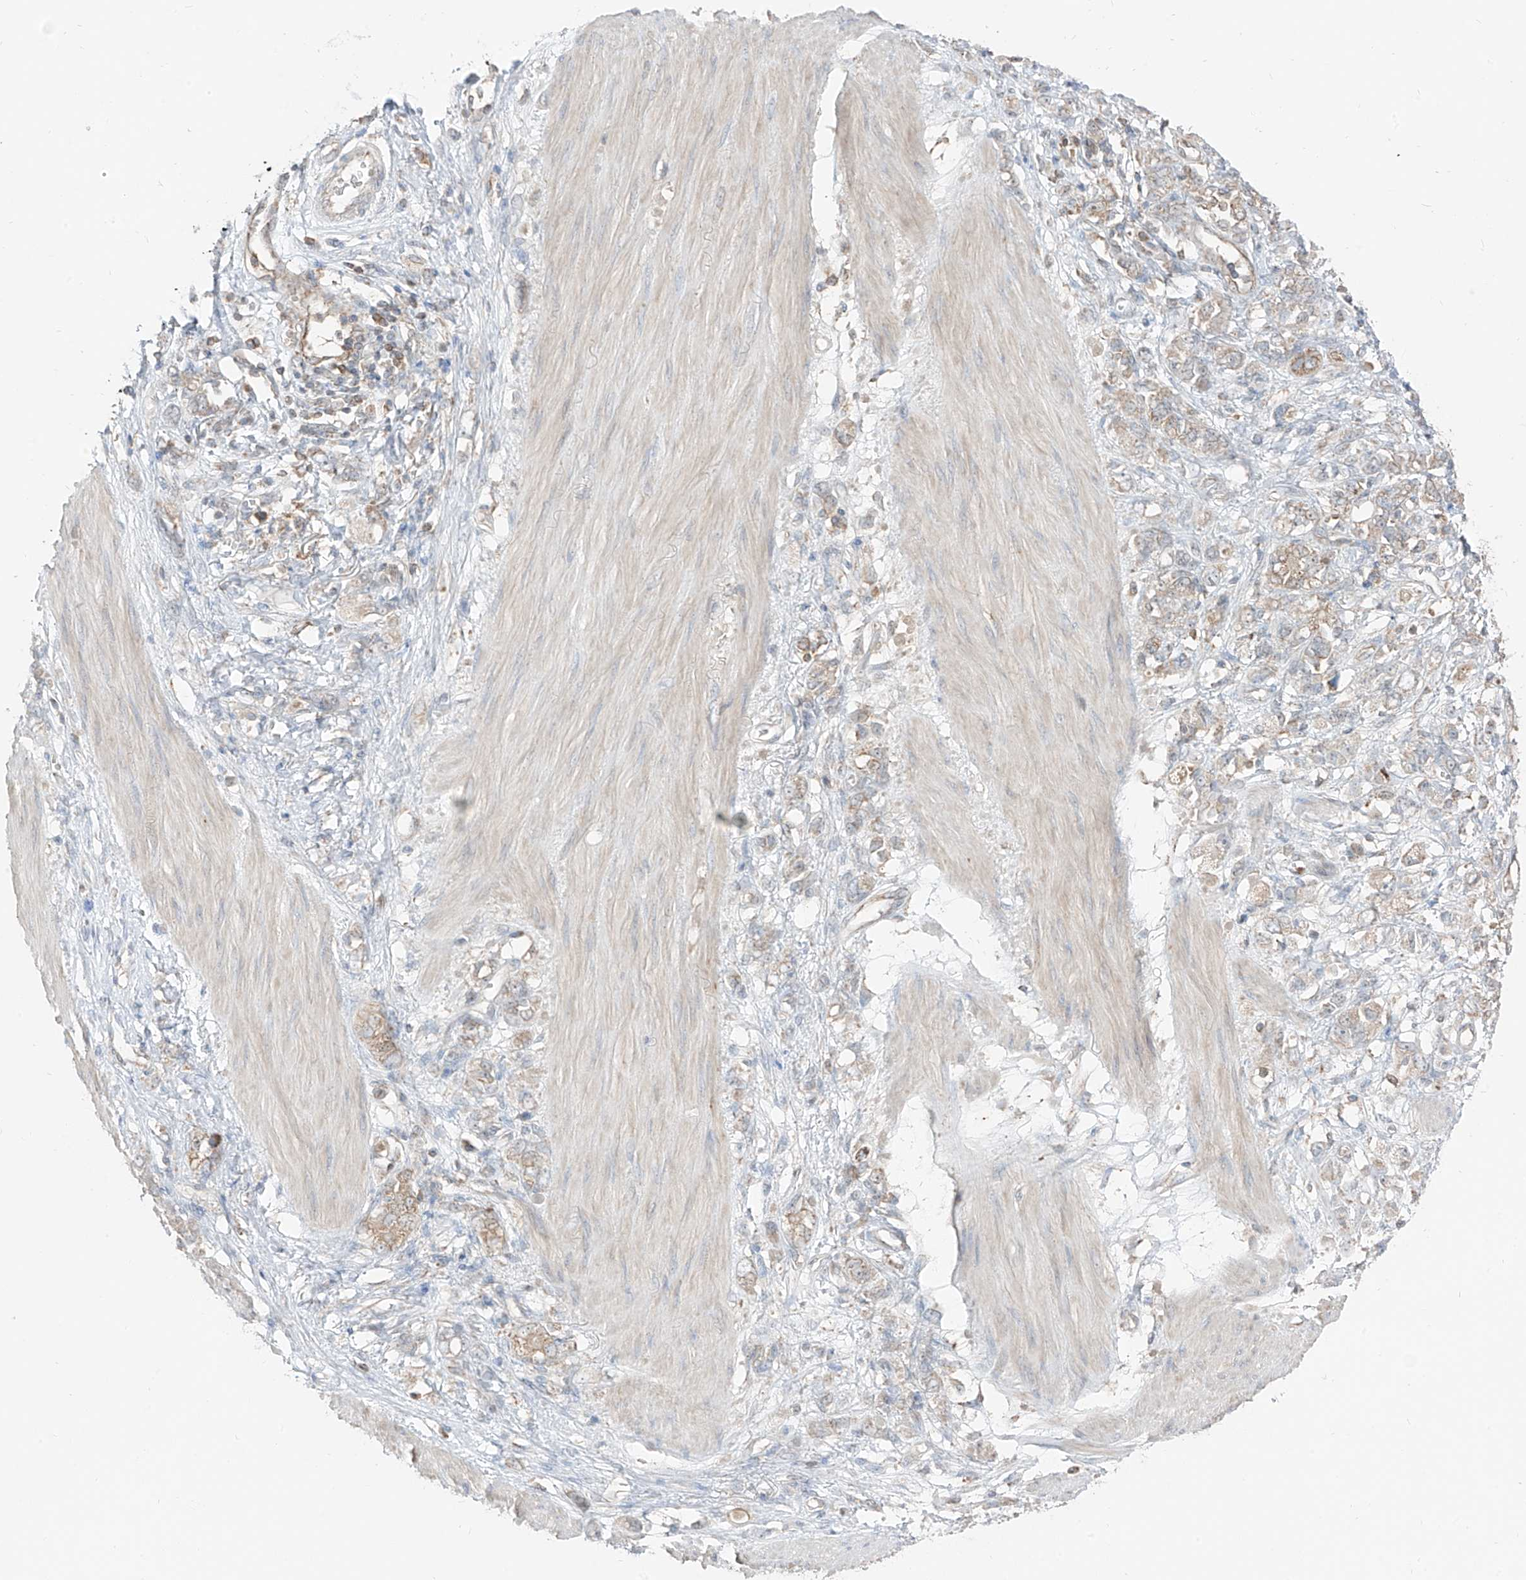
{"staining": {"intensity": "weak", "quantity": "25%-75%", "location": "cytoplasmic/membranous"}, "tissue": "stomach cancer", "cell_type": "Tumor cells", "image_type": "cancer", "snomed": [{"axis": "morphology", "description": "Adenocarcinoma, NOS"}, {"axis": "topography", "description": "Stomach"}], "caption": "This histopathology image shows immunohistochemistry (IHC) staining of adenocarcinoma (stomach), with low weak cytoplasmic/membranous staining in about 25%-75% of tumor cells.", "gene": "ETHE1", "patient": {"sex": "female", "age": 76}}